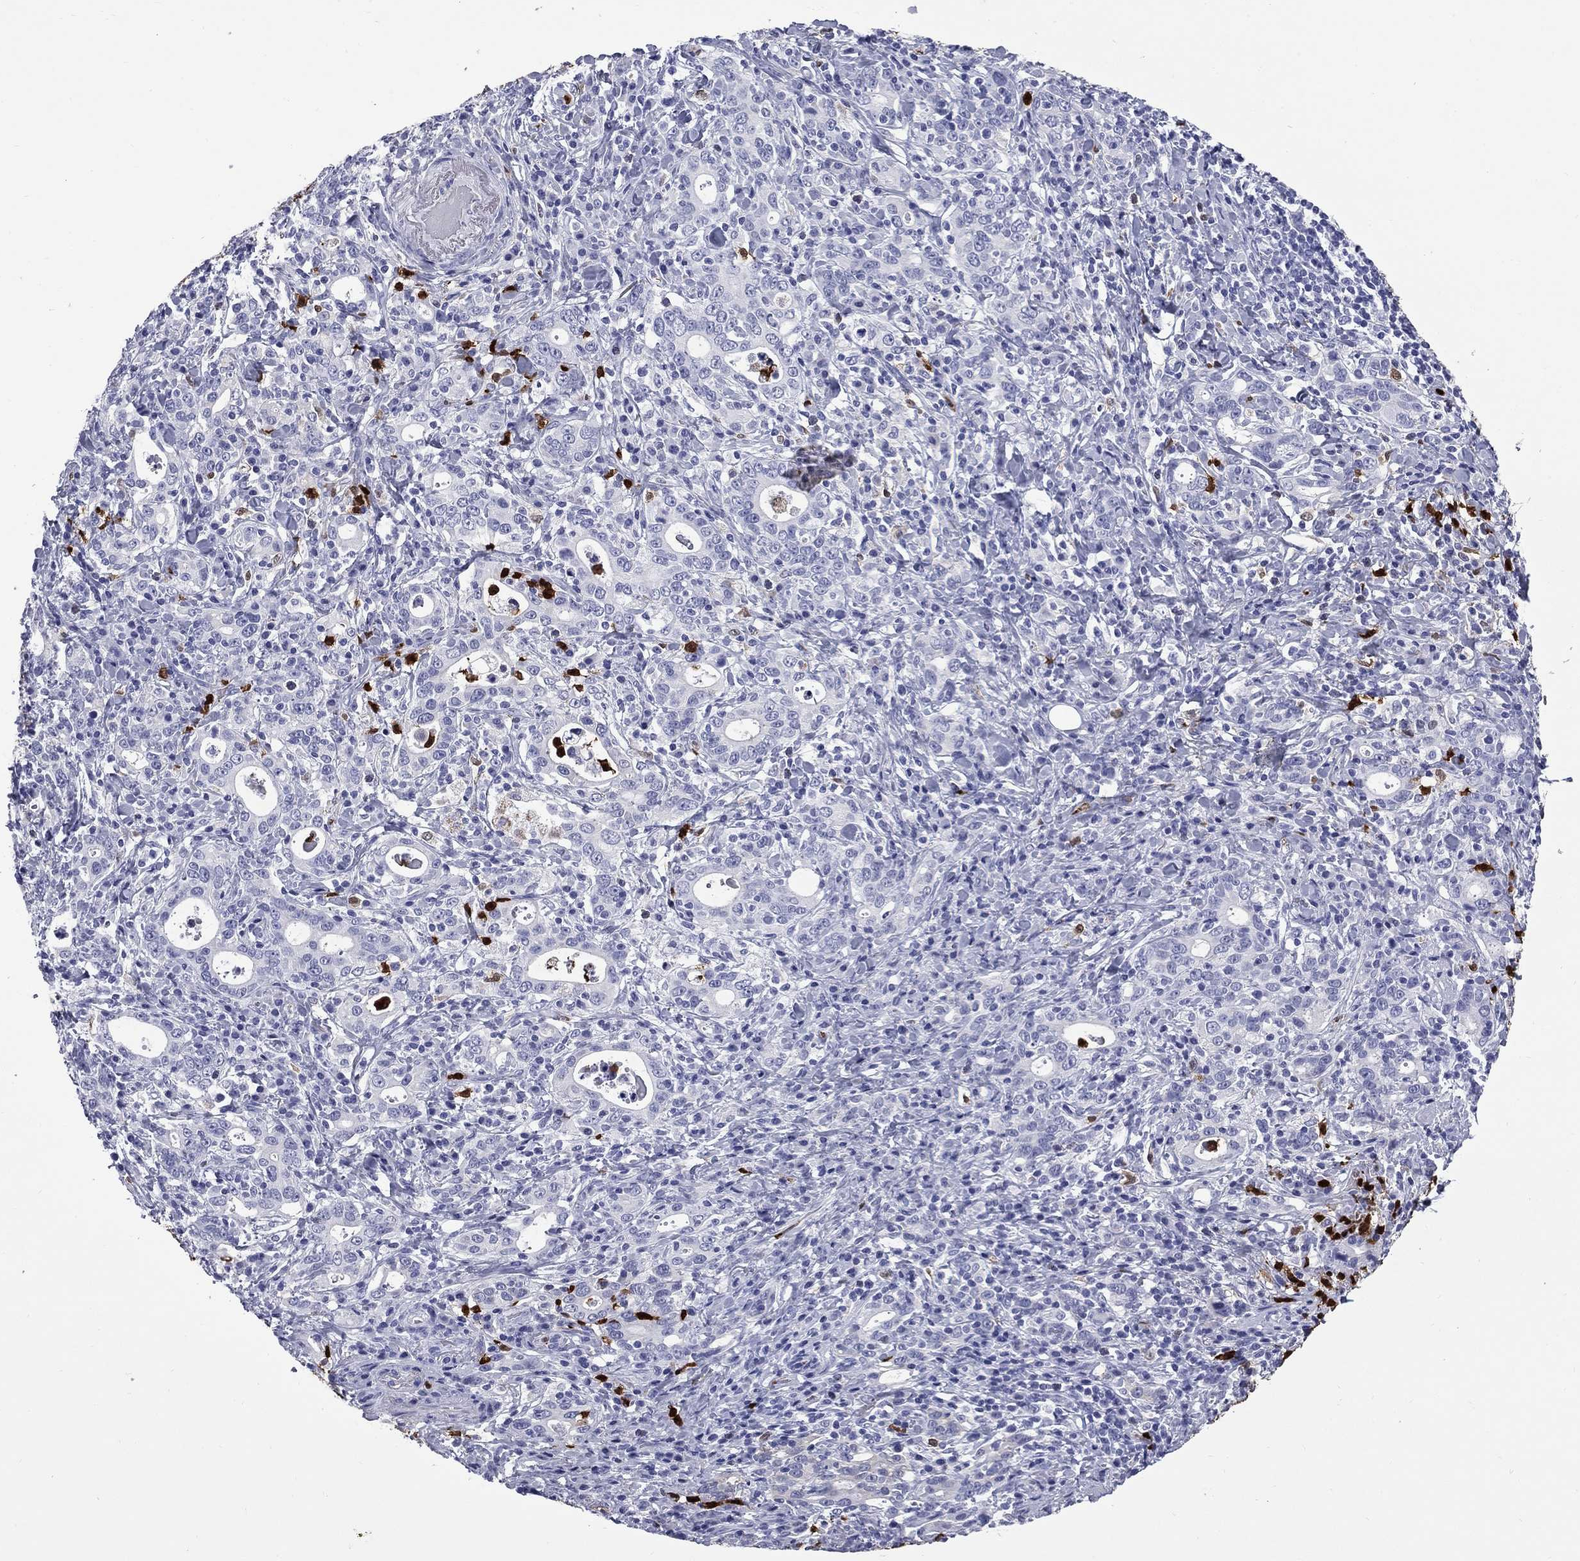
{"staining": {"intensity": "negative", "quantity": "none", "location": "none"}, "tissue": "stomach cancer", "cell_type": "Tumor cells", "image_type": "cancer", "snomed": [{"axis": "morphology", "description": "Adenocarcinoma, NOS"}, {"axis": "topography", "description": "Stomach"}], "caption": "Photomicrograph shows no protein positivity in tumor cells of adenocarcinoma (stomach) tissue.", "gene": "TRIM29", "patient": {"sex": "male", "age": 79}}